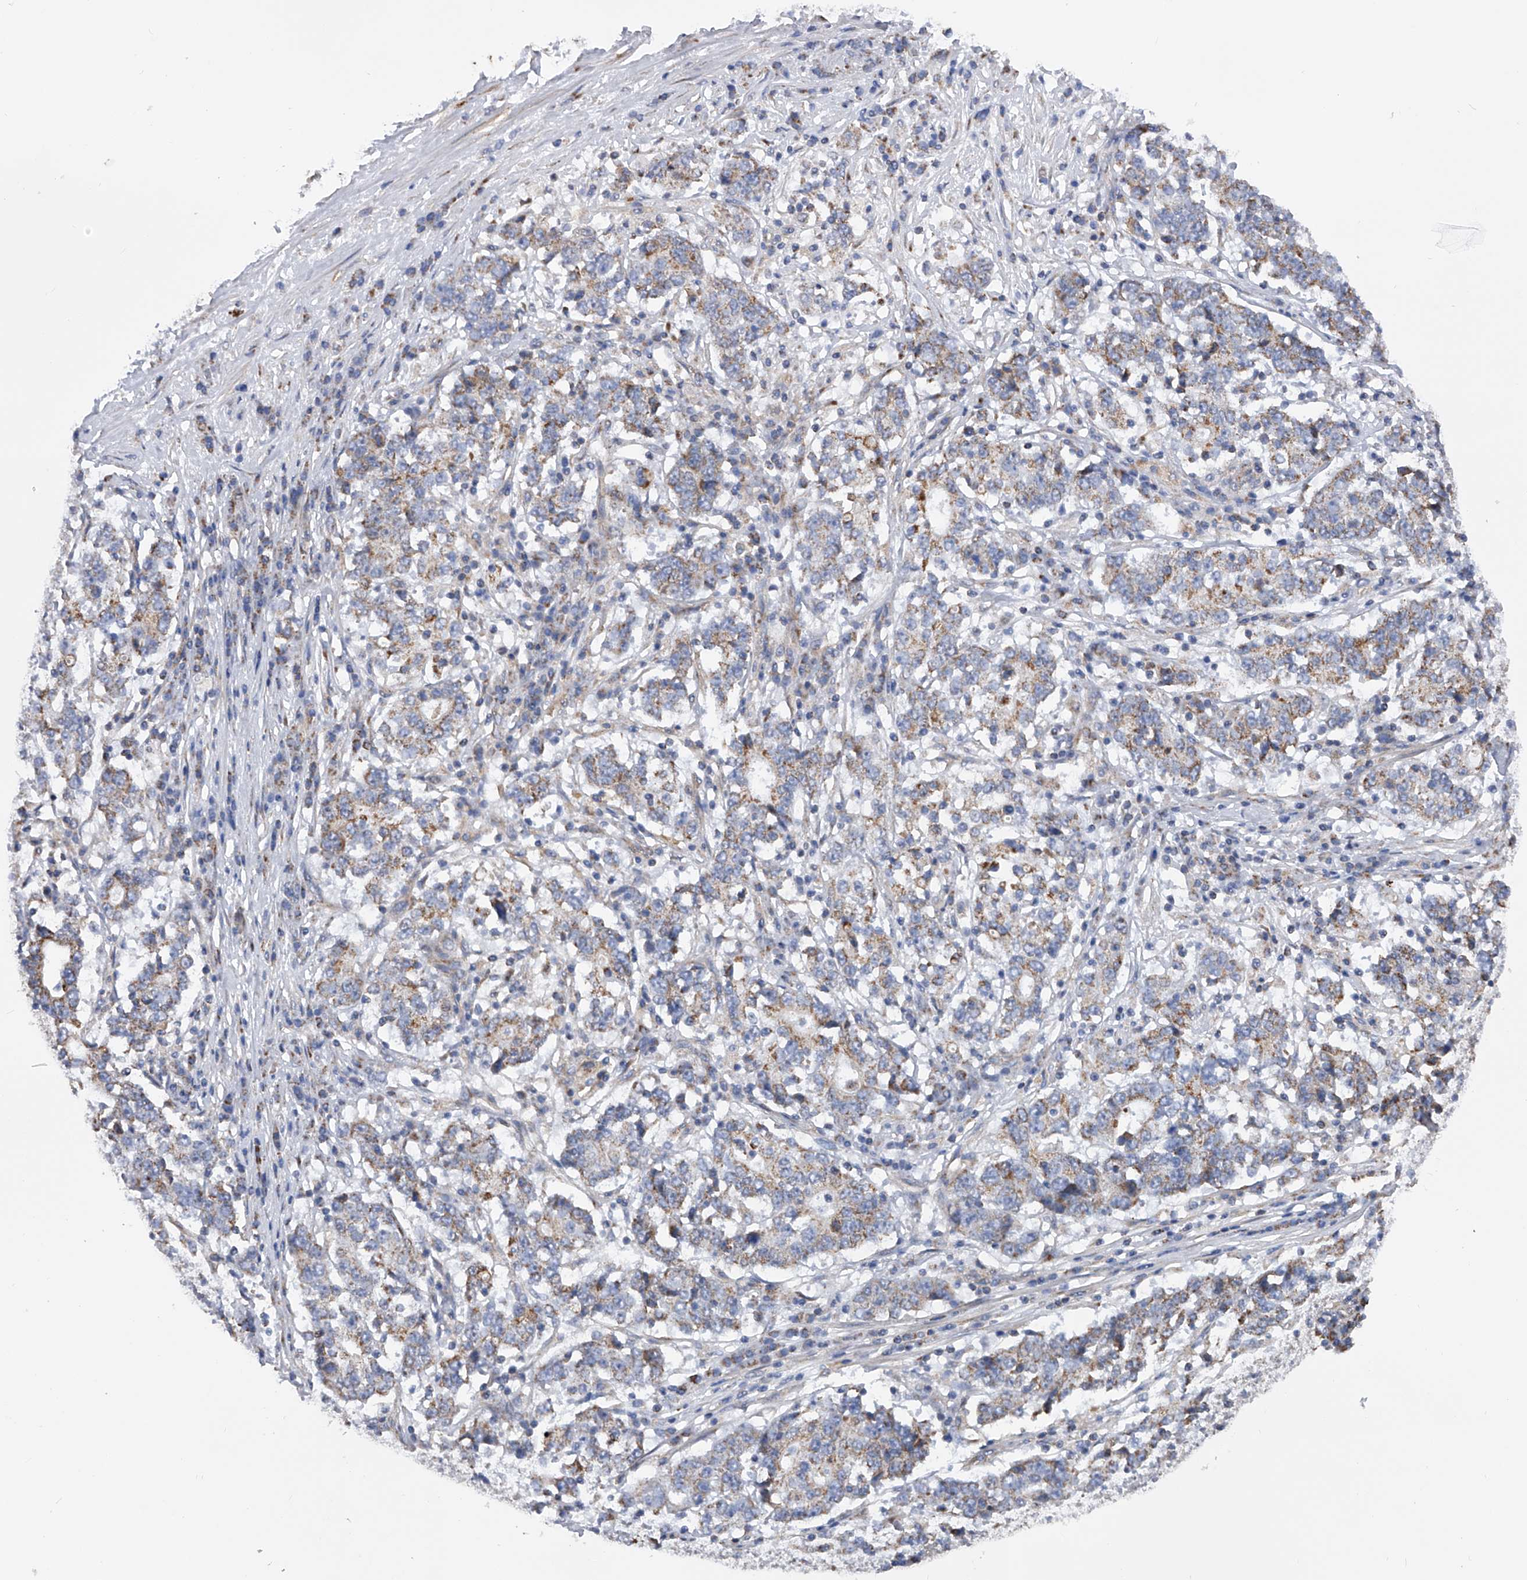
{"staining": {"intensity": "moderate", "quantity": ">75%", "location": "cytoplasmic/membranous"}, "tissue": "stomach cancer", "cell_type": "Tumor cells", "image_type": "cancer", "snomed": [{"axis": "morphology", "description": "Adenocarcinoma, NOS"}, {"axis": "topography", "description": "Stomach"}], "caption": "Immunohistochemical staining of human stomach cancer demonstrates medium levels of moderate cytoplasmic/membranous positivity in about >75% of tumor cells. (DAB (3,3'-diaminobenzidine) IHC, brown staining for protein, blue staining for nuclei).", "gene": "PDSS2", "patient": {"sex": "male", "age": 59}}